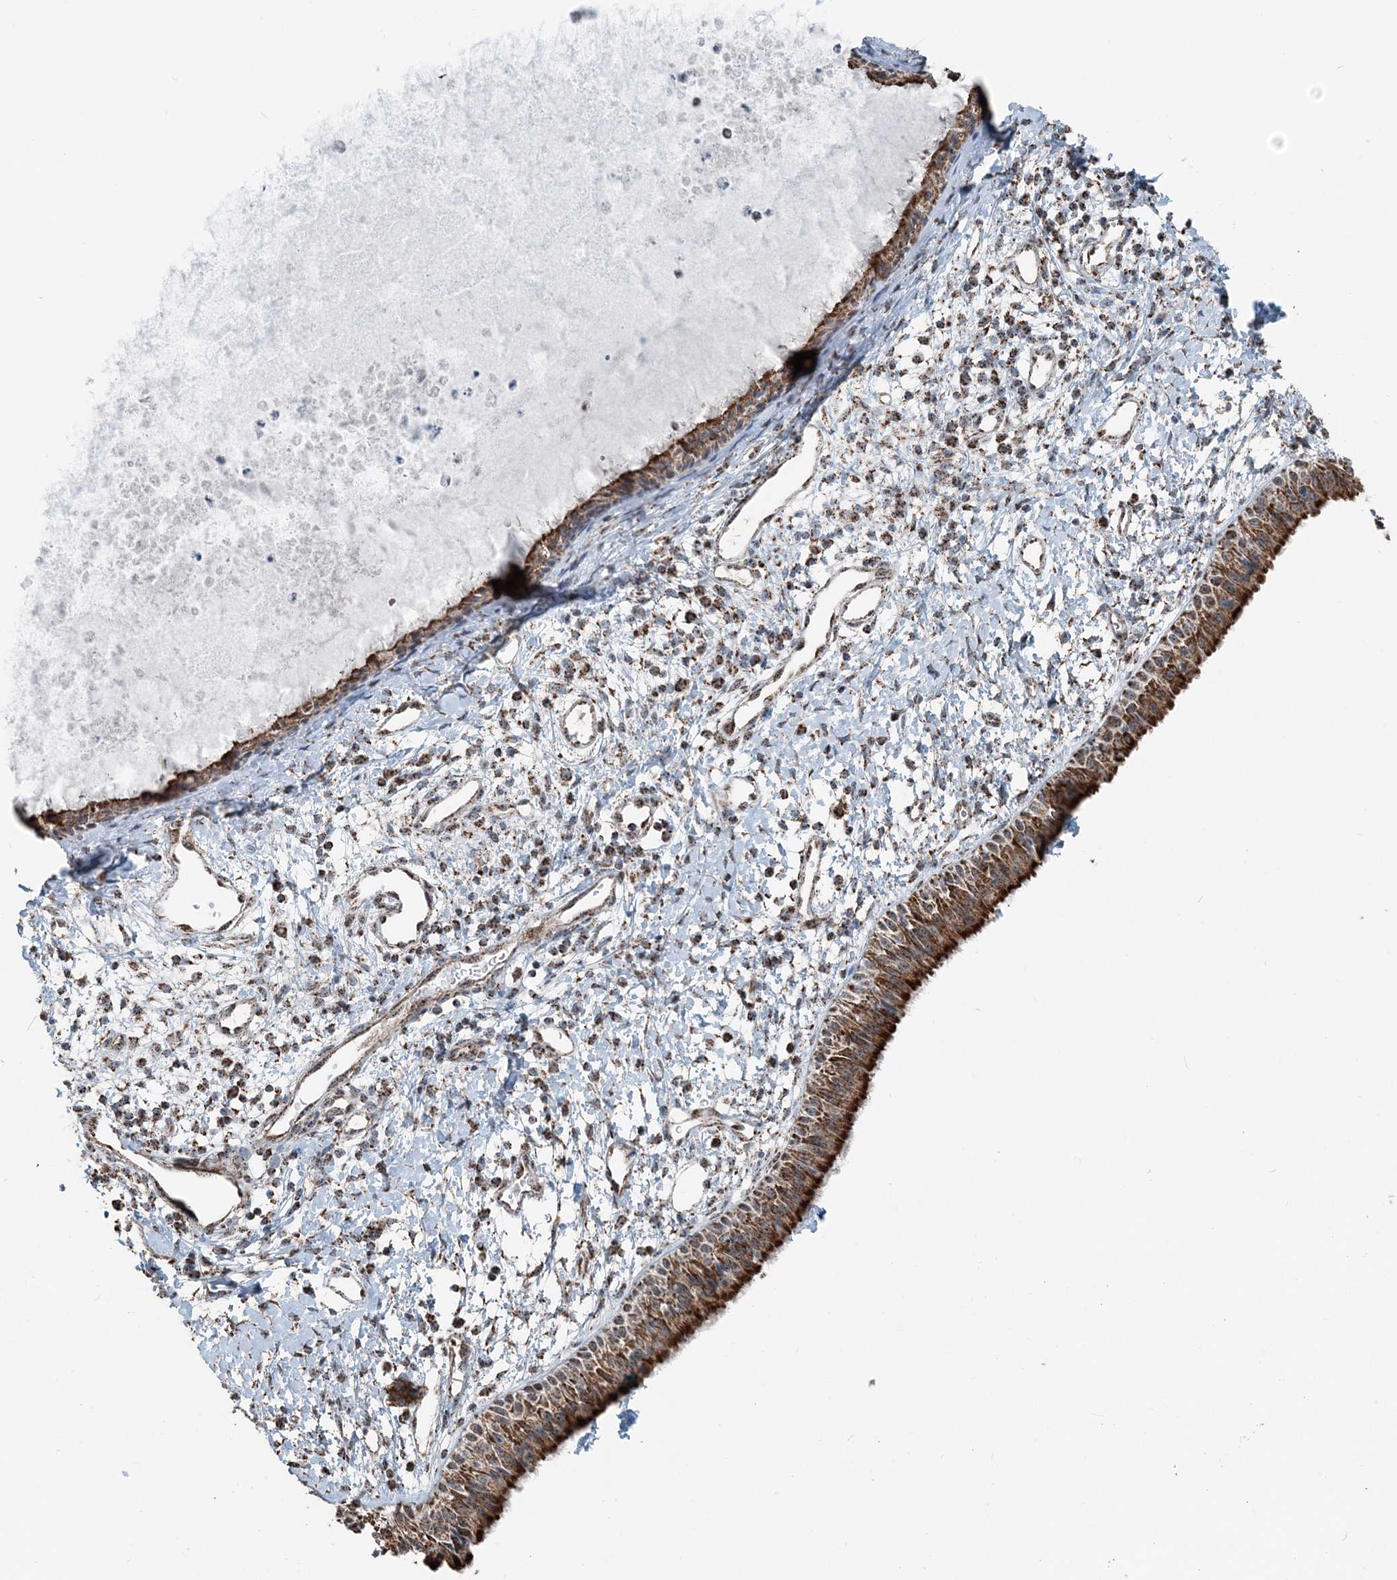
{"staining": {"intensity": "strong", "quantity": ">75%", "location": "cytoplasmic/membranous"}, "tissue": "nasopharynx", "cell_type": "Respiratory epithelial cells", "image_type": "normal", "snomed": [{"axis": "morphology", "description": "Normal tissue, NOS"}, {"axis": "topography", "description": "Nasopharynx"}], "caption": "Immunohistochemical staining of benign human nasopharynx shows strong cytoplasmic/membranous protein expression in approximately >75% of respiratory epithelial cells.", "gene": "SUCLG1", "patient": {"sex": "male", "age": 22}}